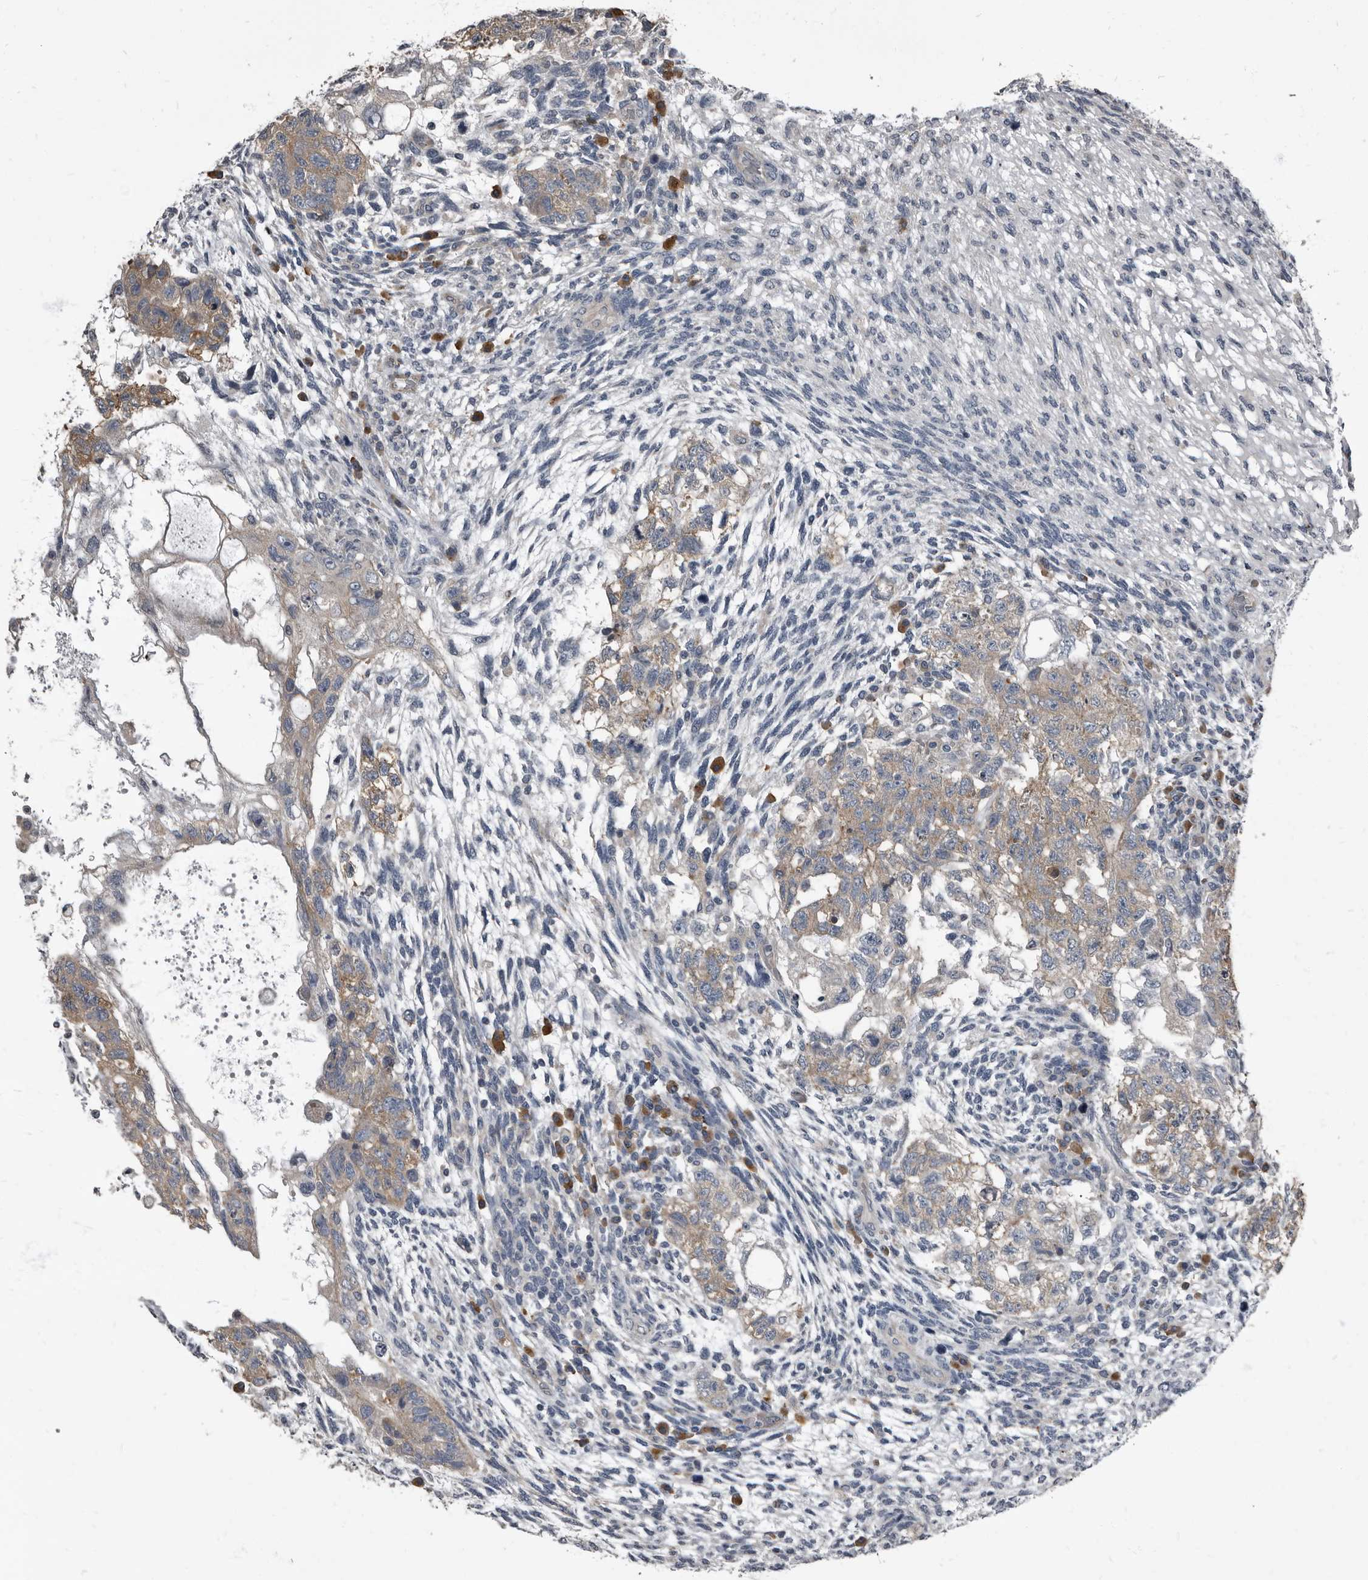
{"staining": {"intensity": "moderate", "quantity": "<25%", "location": "cytoplasmic/membranous"}, "tissue": "testis cancer", "cell_type": "Tumor cells", "image_type": "cancer", "snomed": [{"axis": "morphology", "description": "Normal tissue, NOS"}, {"axis": "morphology", "description": "Carcinoma, Embryonal, NOS"}, {"axis": "topography", "description": "Testis"}], "caption": "Embryonal carcinoma (testis) stained with DAB immunohistochemistry (IHC) displays low levels of moderate cytoplasmic/membranous staining in about <25% of tumor cells.", "gene": "TPD52L1", "patient": {"sex": "male", "age": 36}}